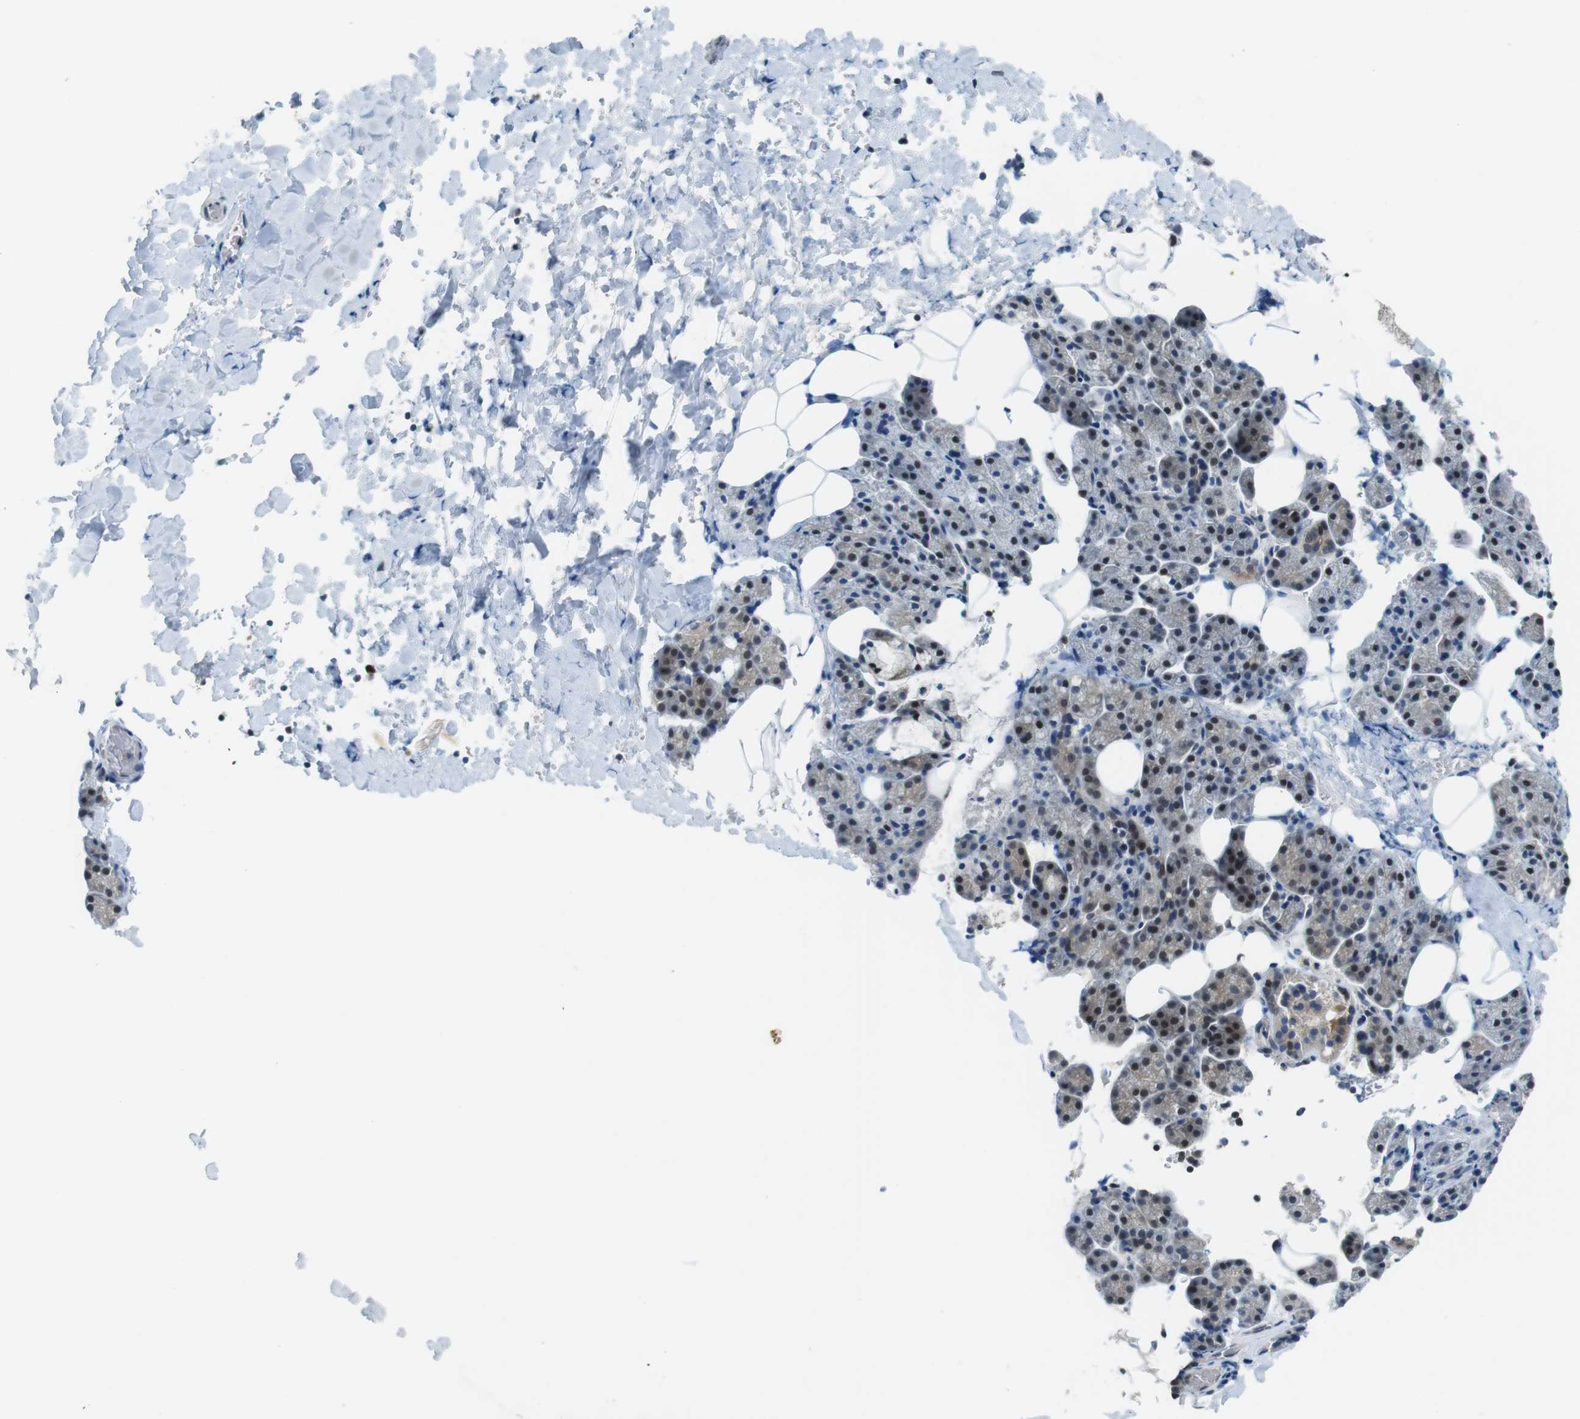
{"staining": {"intensity": "strong", "quantity": "25%-75%", "location": "nuclear"}, "tissue": "salivary gland", "cell_type": "Glandular cells", "image_type": "normal", "snomed": [{"axis": "morphology", "description": "Normal tissue, NOS"}, {"axis": "topography", "description": "Lymph node"}, {"axis": "topography", "description": "Salivary gland"}], "caption": "Salivary gland stained with DAB (3,3'-diaminobenzidine) immunohistochemistry (IHC) demonstrates high levels of strong nuclear staining in about 25%-75% of glandular cells. (DAB IHC, brown staining for protein, blue staining for nuclei).", "gene": "MAPKAPK5", "patient": {"sex": "male", "age": 8}}